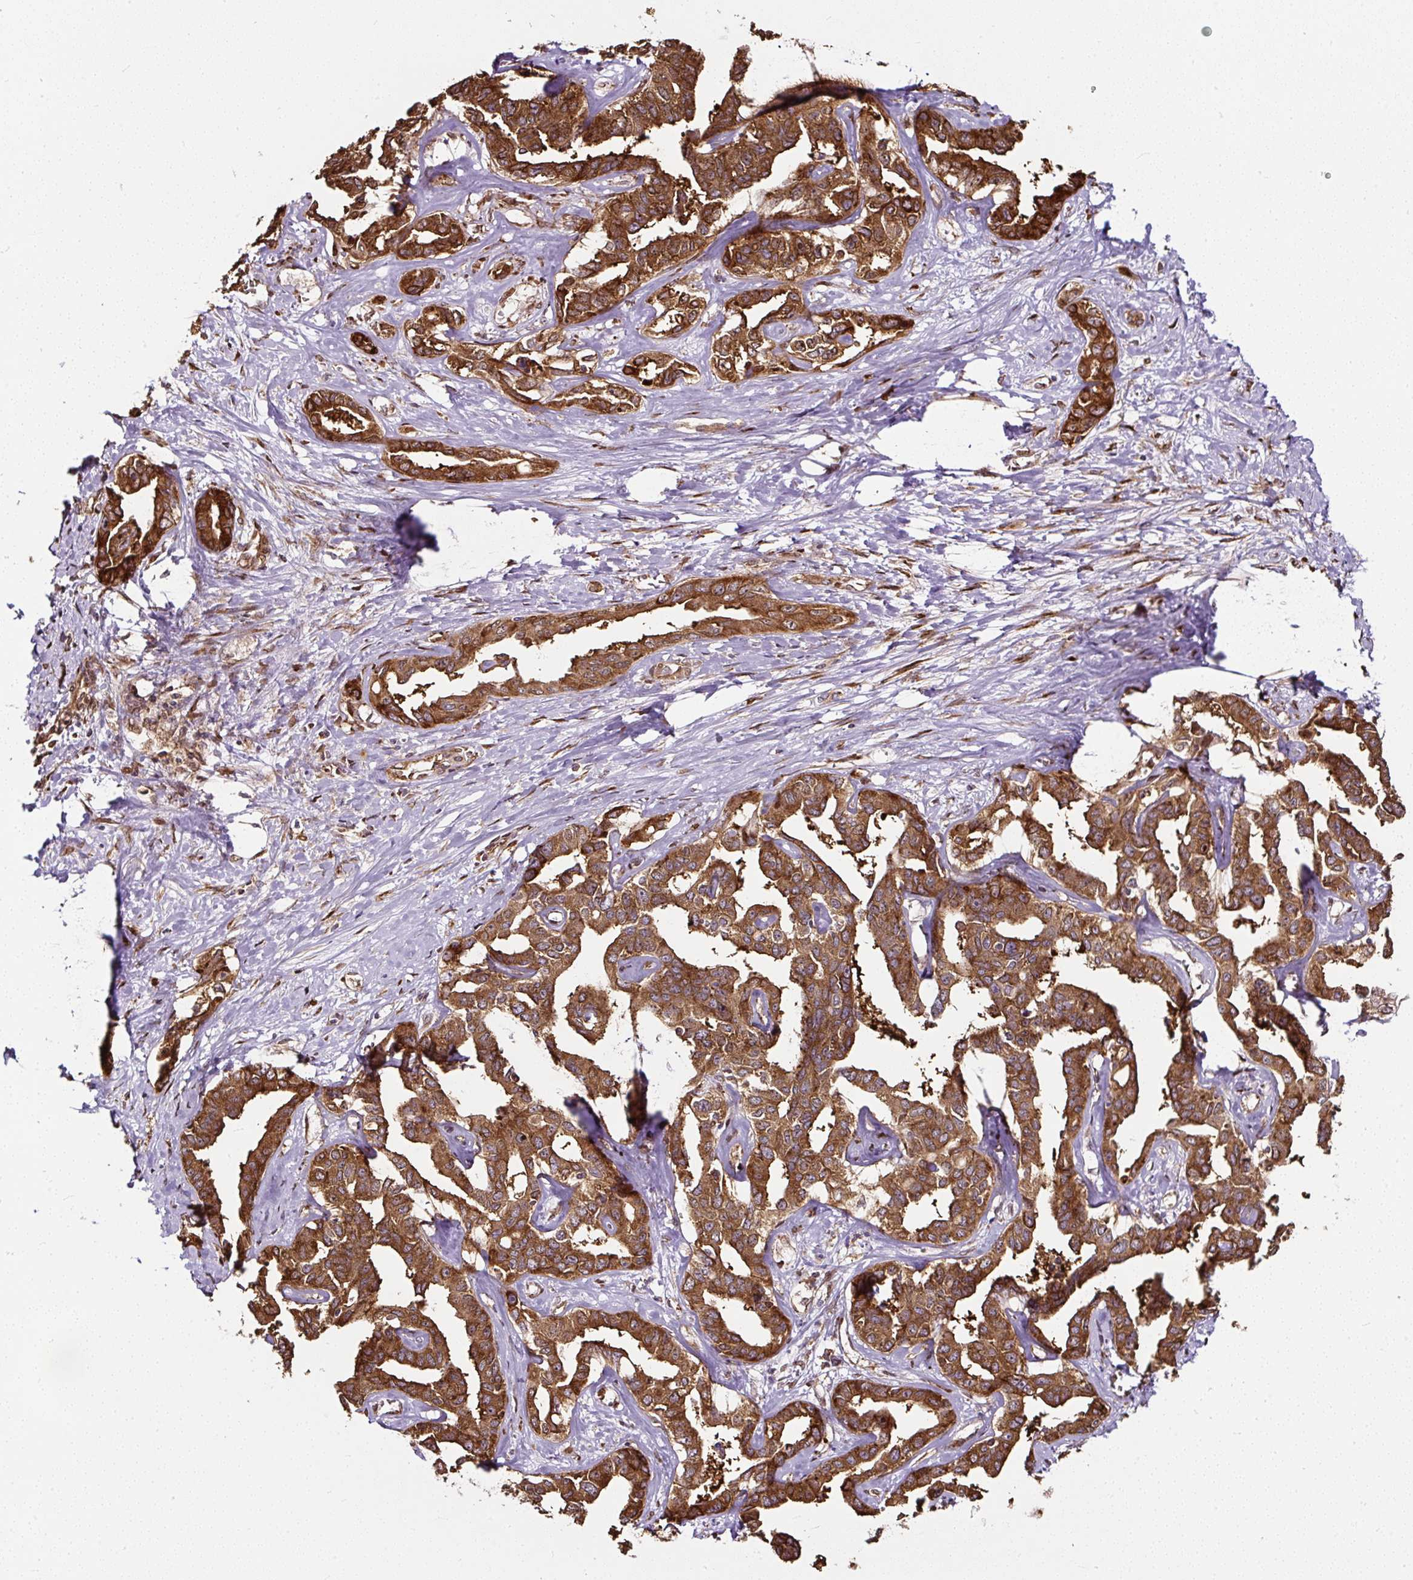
{"staining": {"intensity": "strong", "quantity": ">75%", "location": "cytoplasmic/membranous"}, "tissue": "liver cancer", "cell_type": "Tumor cells", "image_type": "cancer", "snomed": [{"axis": "morphology", "description": "Cholangiocarcinoma"}, {"axis": "topography", "description": "Liver"}], "caption": "This micrograph demonstrates immunohistochemistry staining of human liver cancer (cholangiocarcinoma), with high strong cytoplasmic/membranous positivity in approximately >75% of tumor cells.", "gene": "KDM4E", "patient": {"sex": "male", "age": 59}}